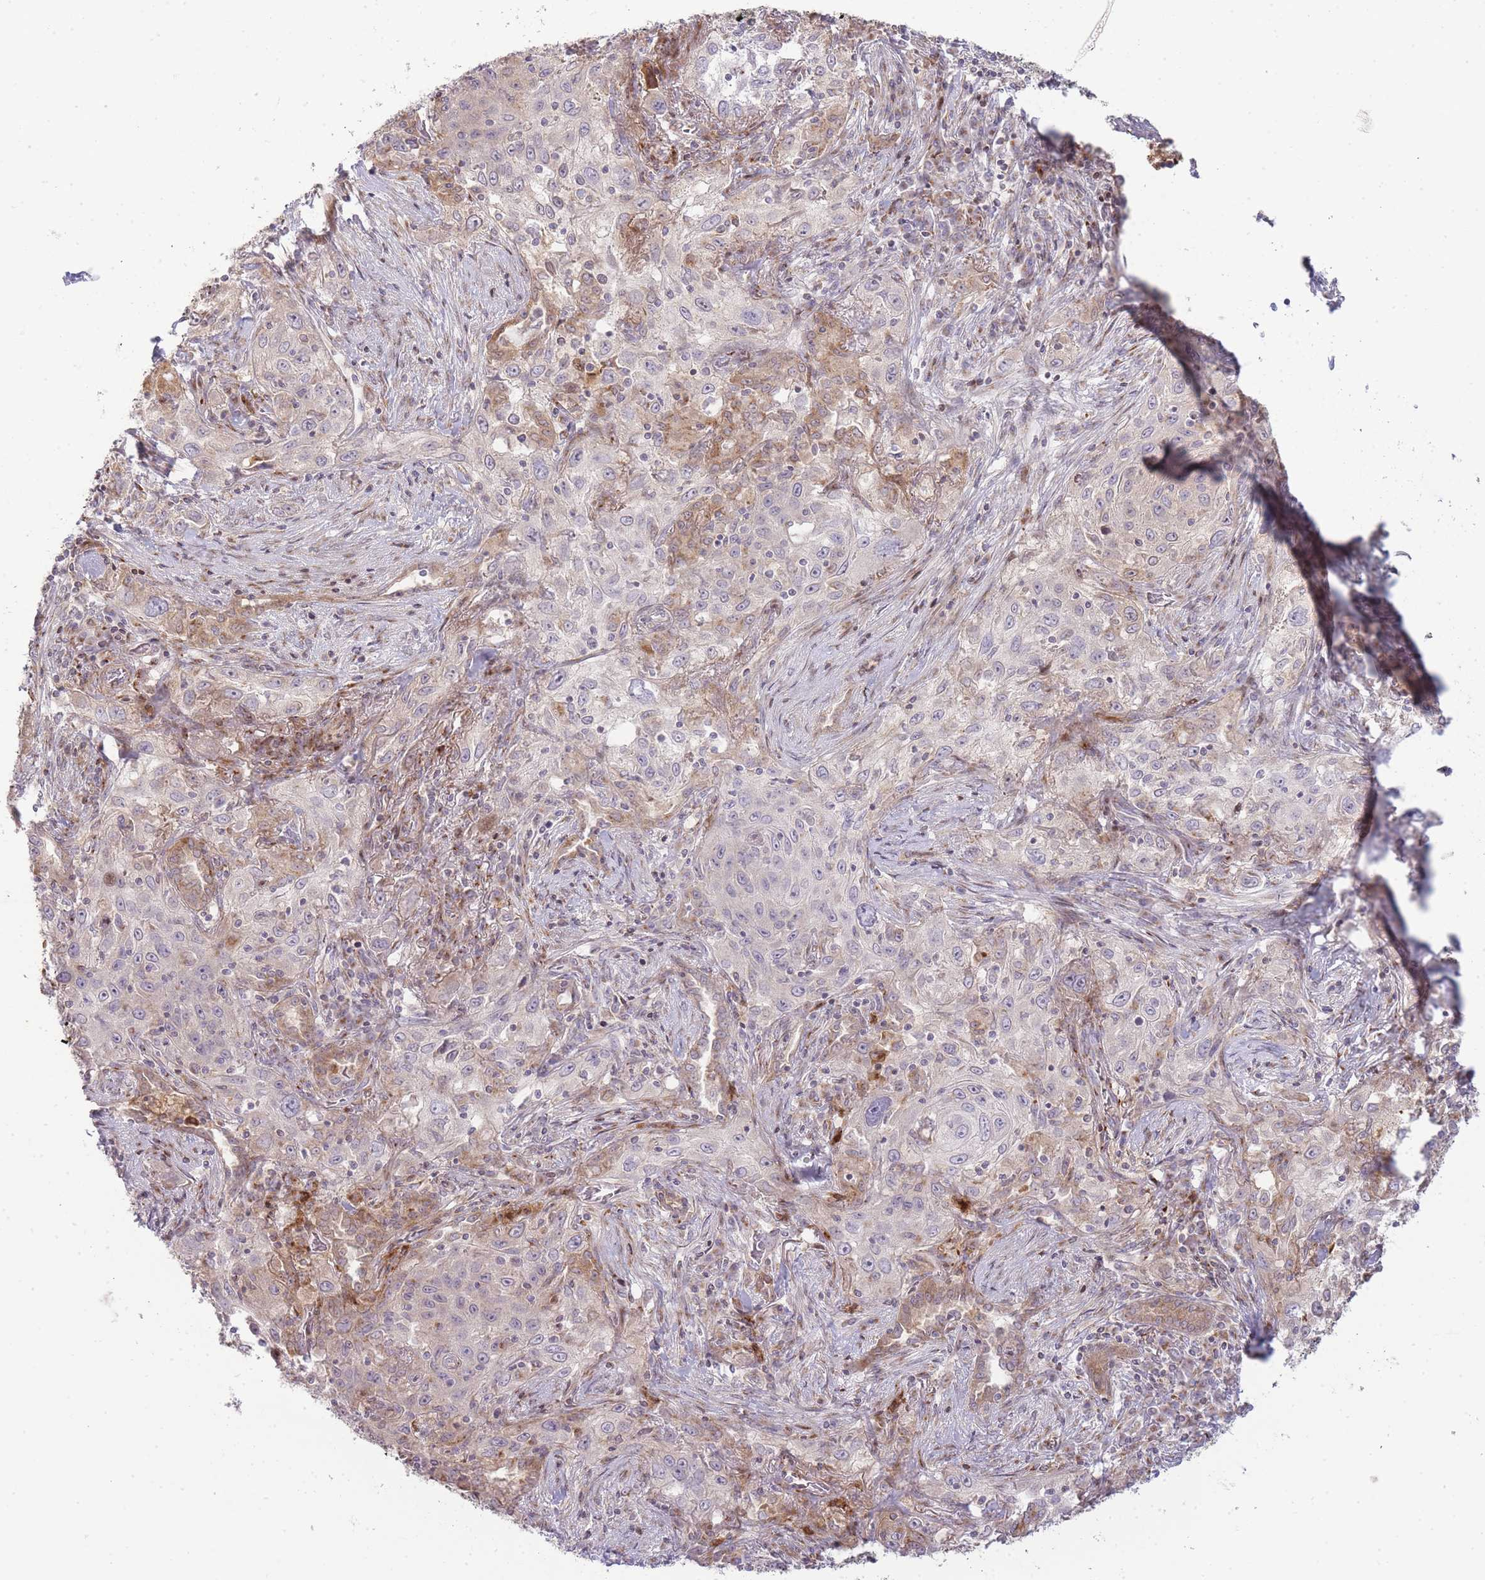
{"staining": {"intensity": "negative", "quantity": "none", "location": "none"}, "tissue": "lung cancer", "cell_type": "Tumor cells", "image_type": "cancer", "snomed": [{"axis": "morphology", "description": "Squamous cell carcinoma, NOS"}, {"axis": "topography", "description": "Lung"}], "caption": "IHC image of human lung squamous cell carcinoma stained for a protein (brown), which shows no staining in tumor cells.", "gene": "PPP3R2", "patient": {"sex": "female", "age": 69}}